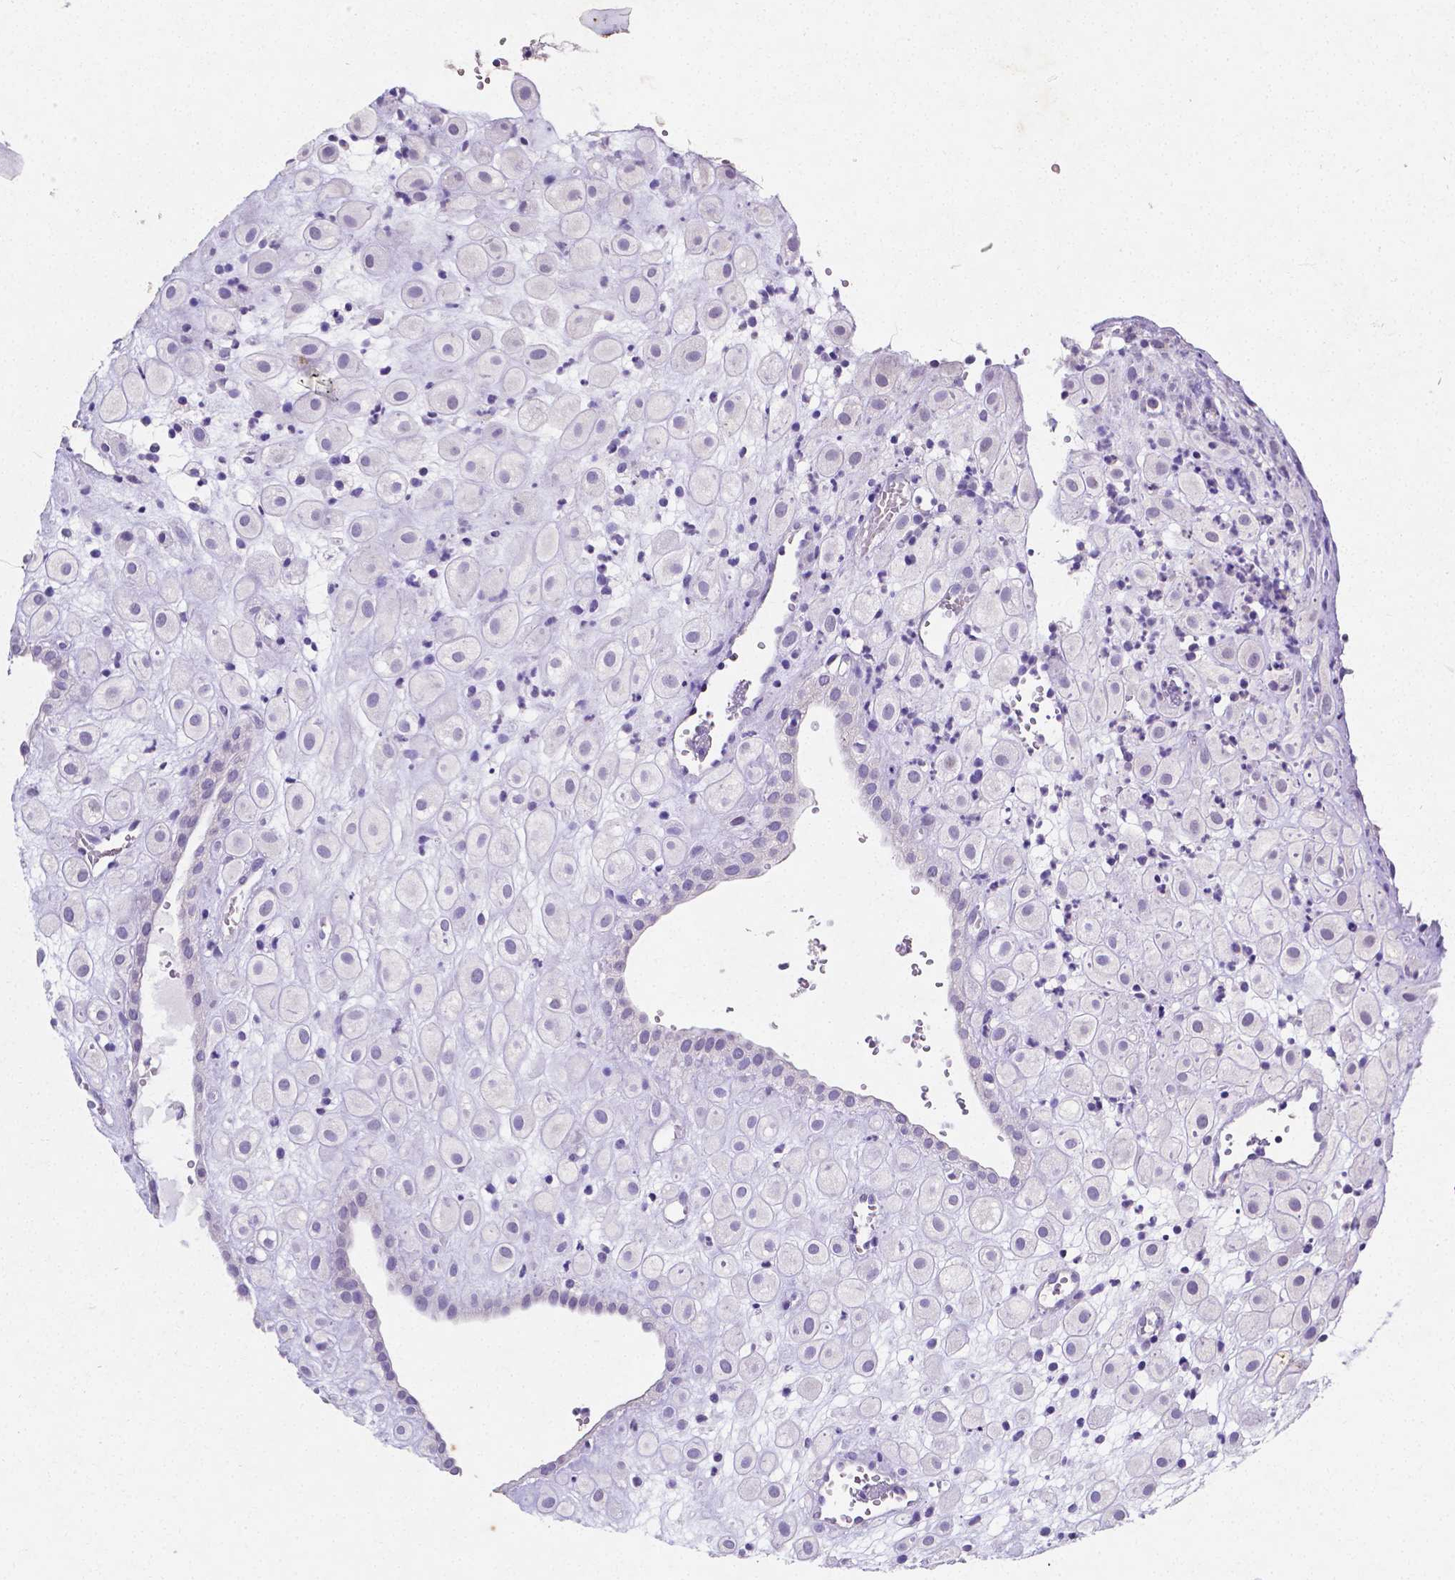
{"staining": {"intensity": "negative", "quantity": "none", "location": "none"}, "tissue": "placenta", "cell_type": "Decidual cells", "image_type": "normal", "snomed": [{"axis": "morphology", "description": "Normal tissue, NOS"}, {"axis": "topography", "description": "Placenta"}], "caption": "IHC of unremarkable human placenta exhibits no expression in decidual cells.", "gene": "SATB2", "patient": {"sex": "female", "age": 24}}